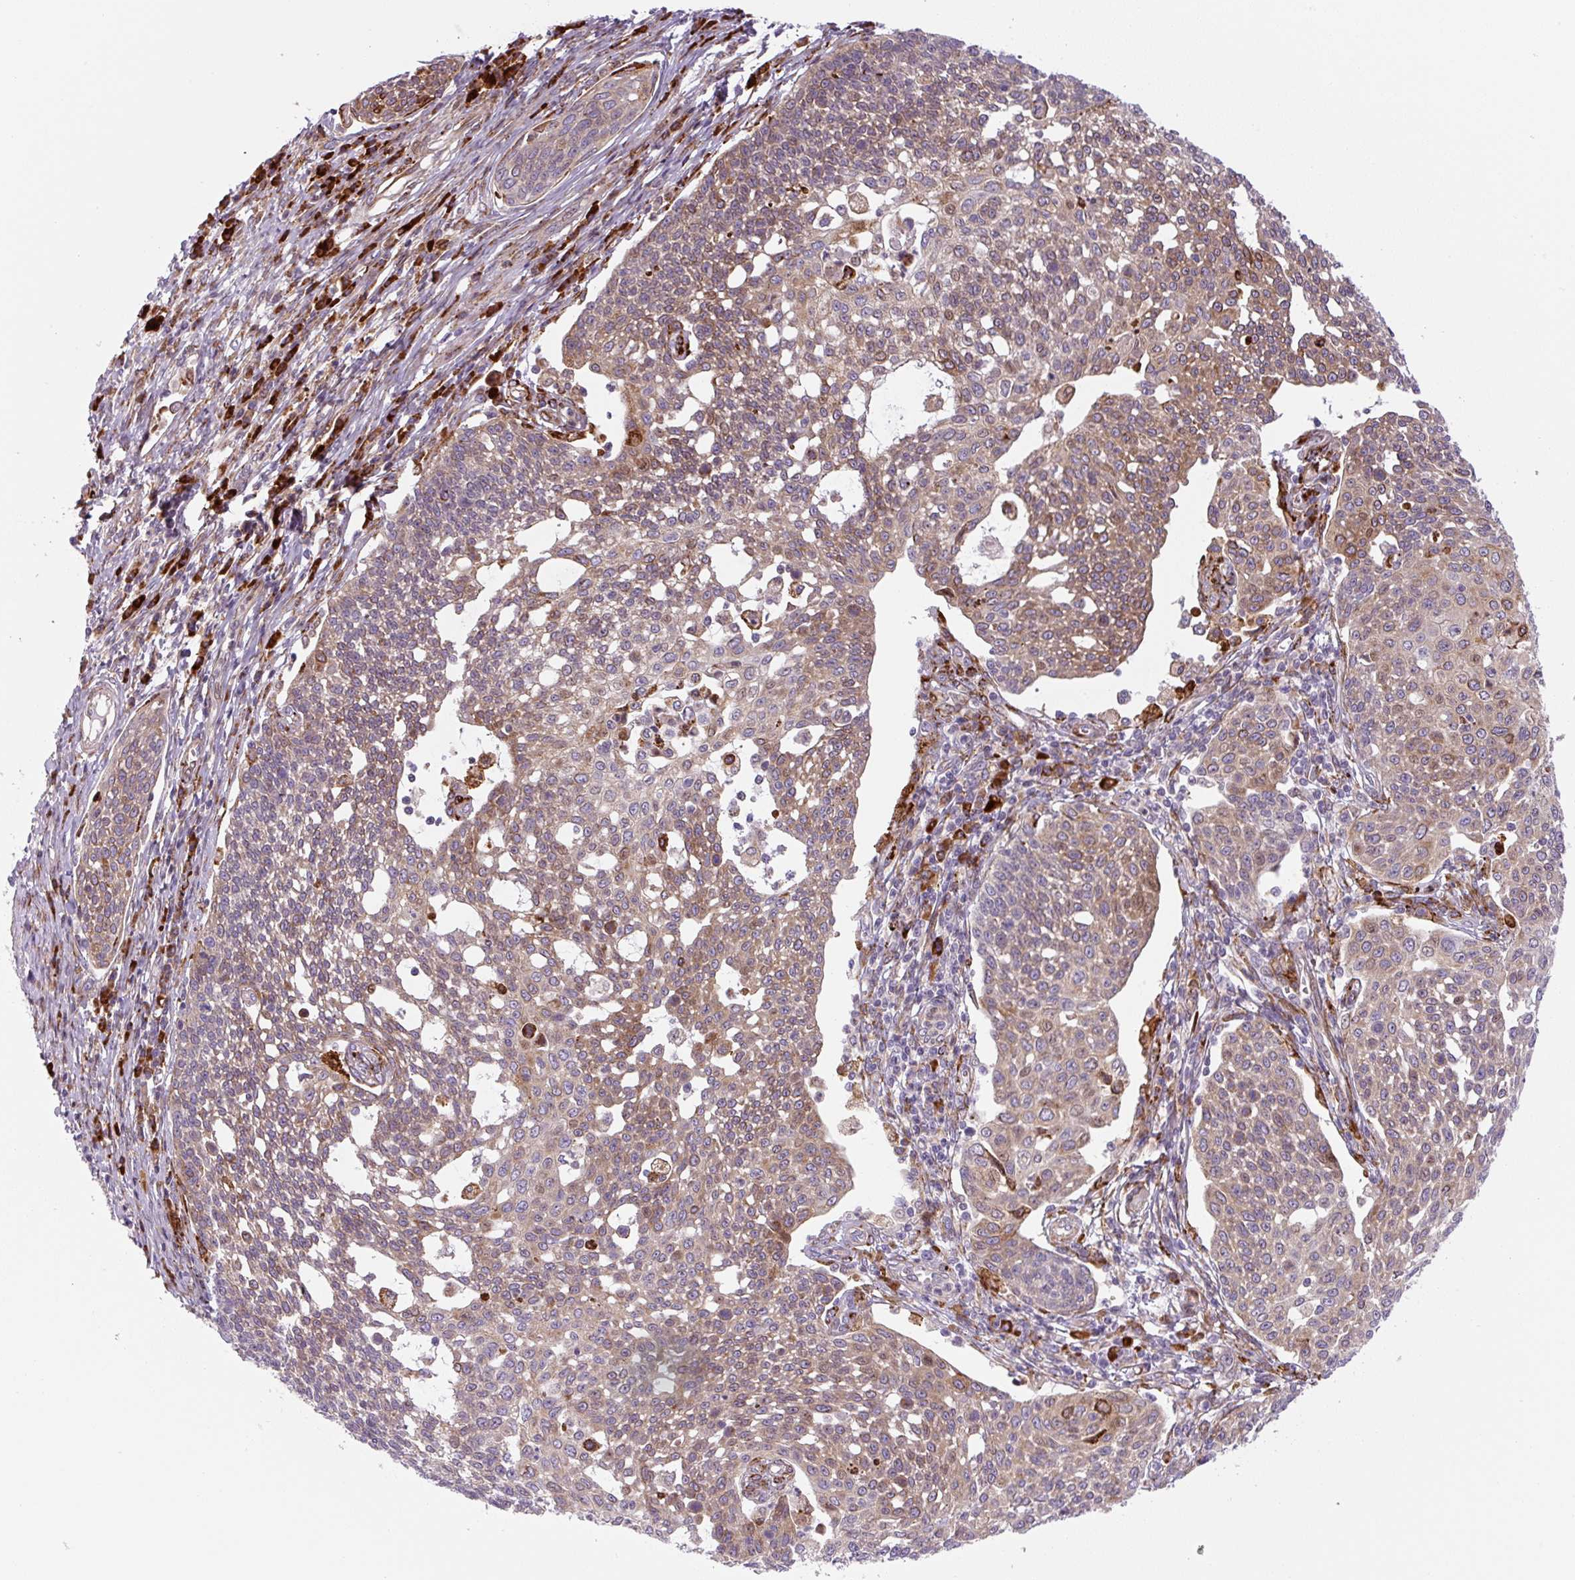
{"staining": {"intensity": "moderate", "quantity": ">75%", "location": "cytoplasmic/membranous"}, "tissue": "cervical cancer", "cell_type": "Tumor cells", "image_type": "cancer", "snomed": [{"axis": "morphology", "description": "Squamous cell carcinoma, NOS"}, {"axis": "topography", "description": "Cervix"}], "caption": "A high-resolution photomicrograph shows IHC staining of cervical squamous cell carcinoma, which displays moderate cytoplasmic/membranous staining in approximately >75% of tumor cells. The staining is performed using DAB brown chromogen to label protein expression. The nuclei are counter-stained blue using hematoxylin.", "gene": "DISP3", "patient": {"sex": "female", "age": 34}}